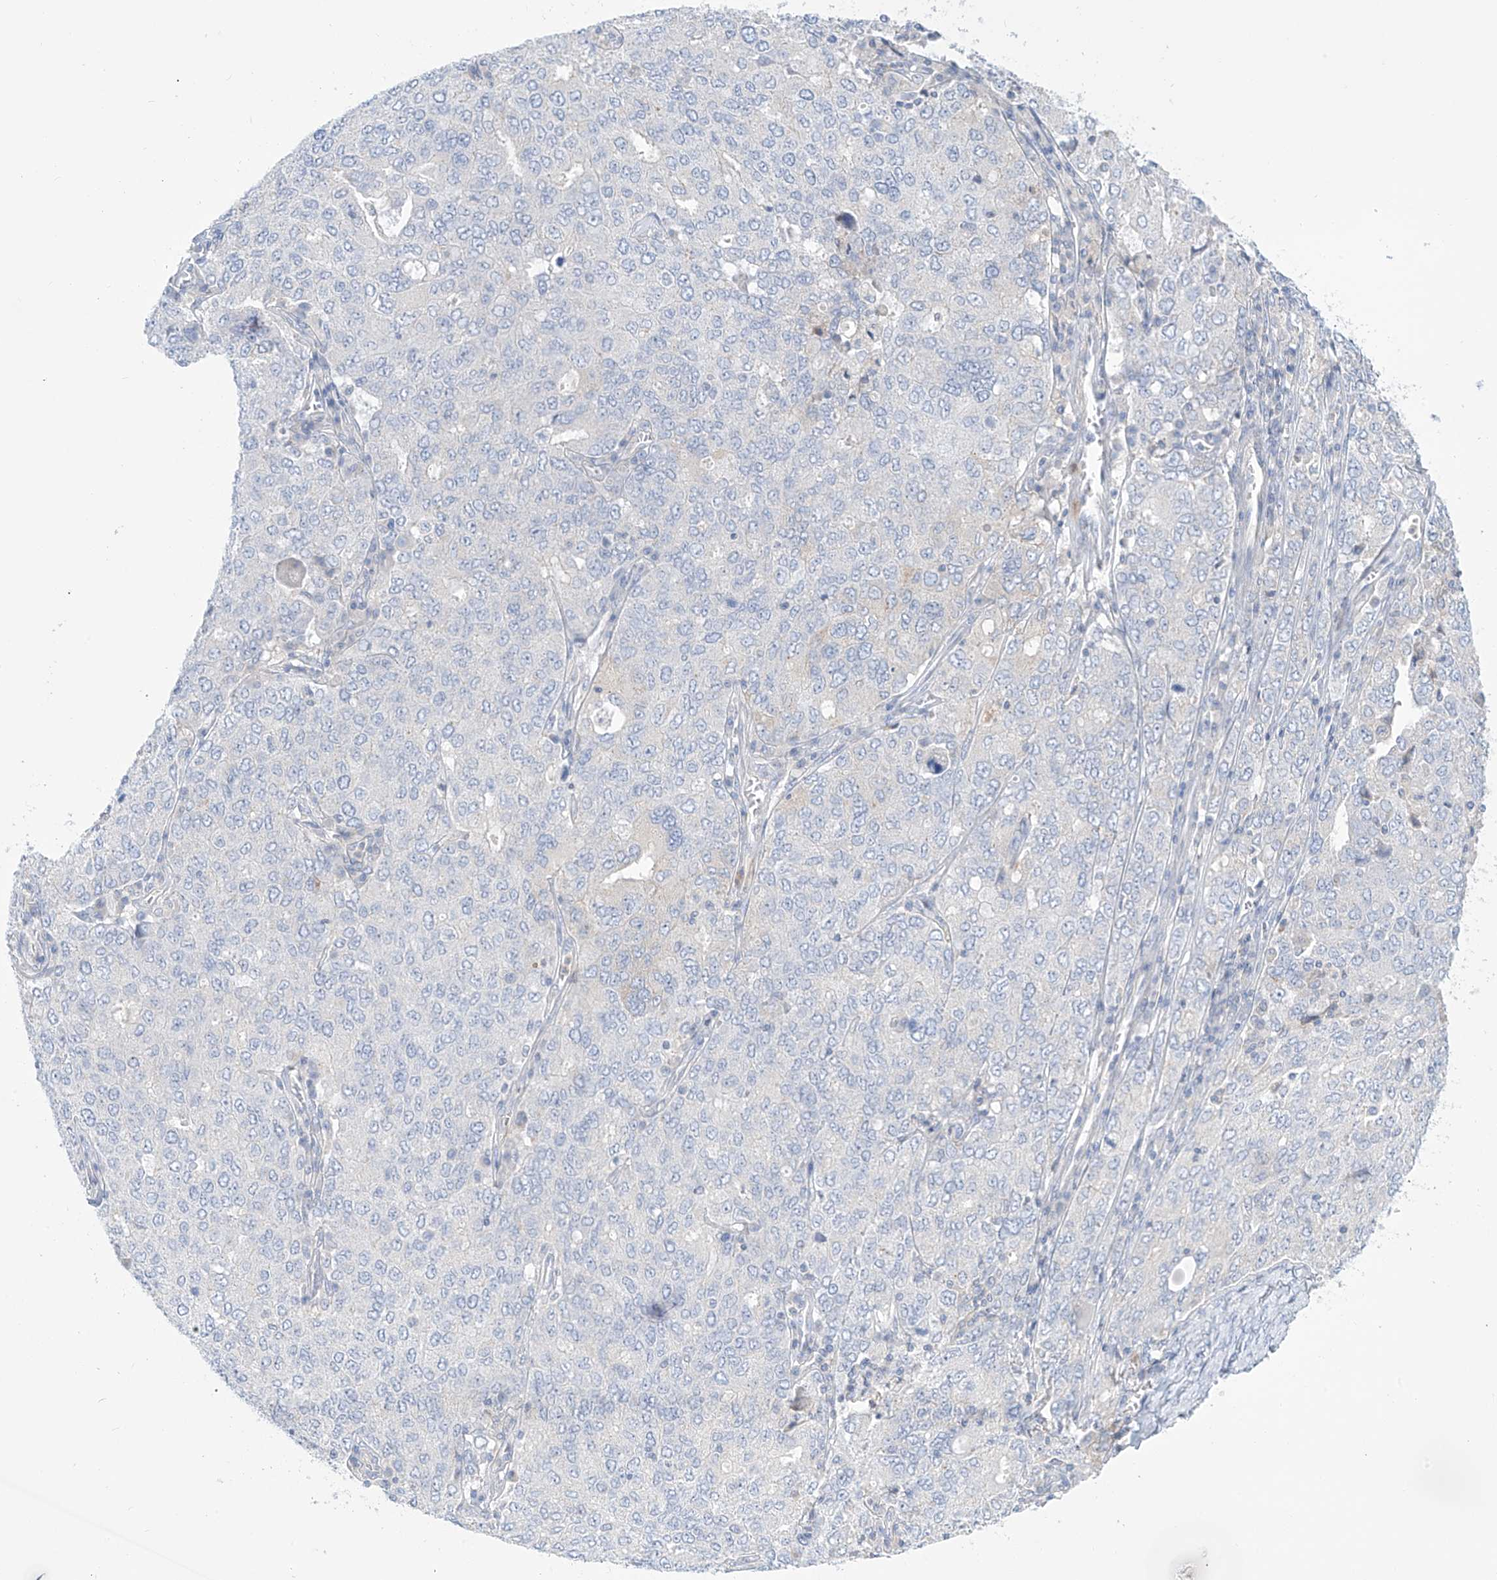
{"staining": {"intensity": "negative", "quantity": "none", "location": "none"}, "tissue": "ovarian cancer", "cell_type": "Tumor cells", "image_type": "cancer", "snomed": [{"axis": "morphology", "description": "Carcinoma, endometroid"}, {"axis": "topography", "description": "Ovary"}], "caption": "Immunohistochemistry (IHC) image of neoplastic tissue: ovarian cancer stained with DAB (3,3'-diaminobenzidine) shows no significant protein staining in tumor cells. Brightfield microscopy of immunohistochemistry stained with DAB (3,3'-diaminobenzidine) (brown) and hematoxylin (blue), captured at high magnification.", "gene": "FABP2", "patient": {"sex": "female", "age": 62}}